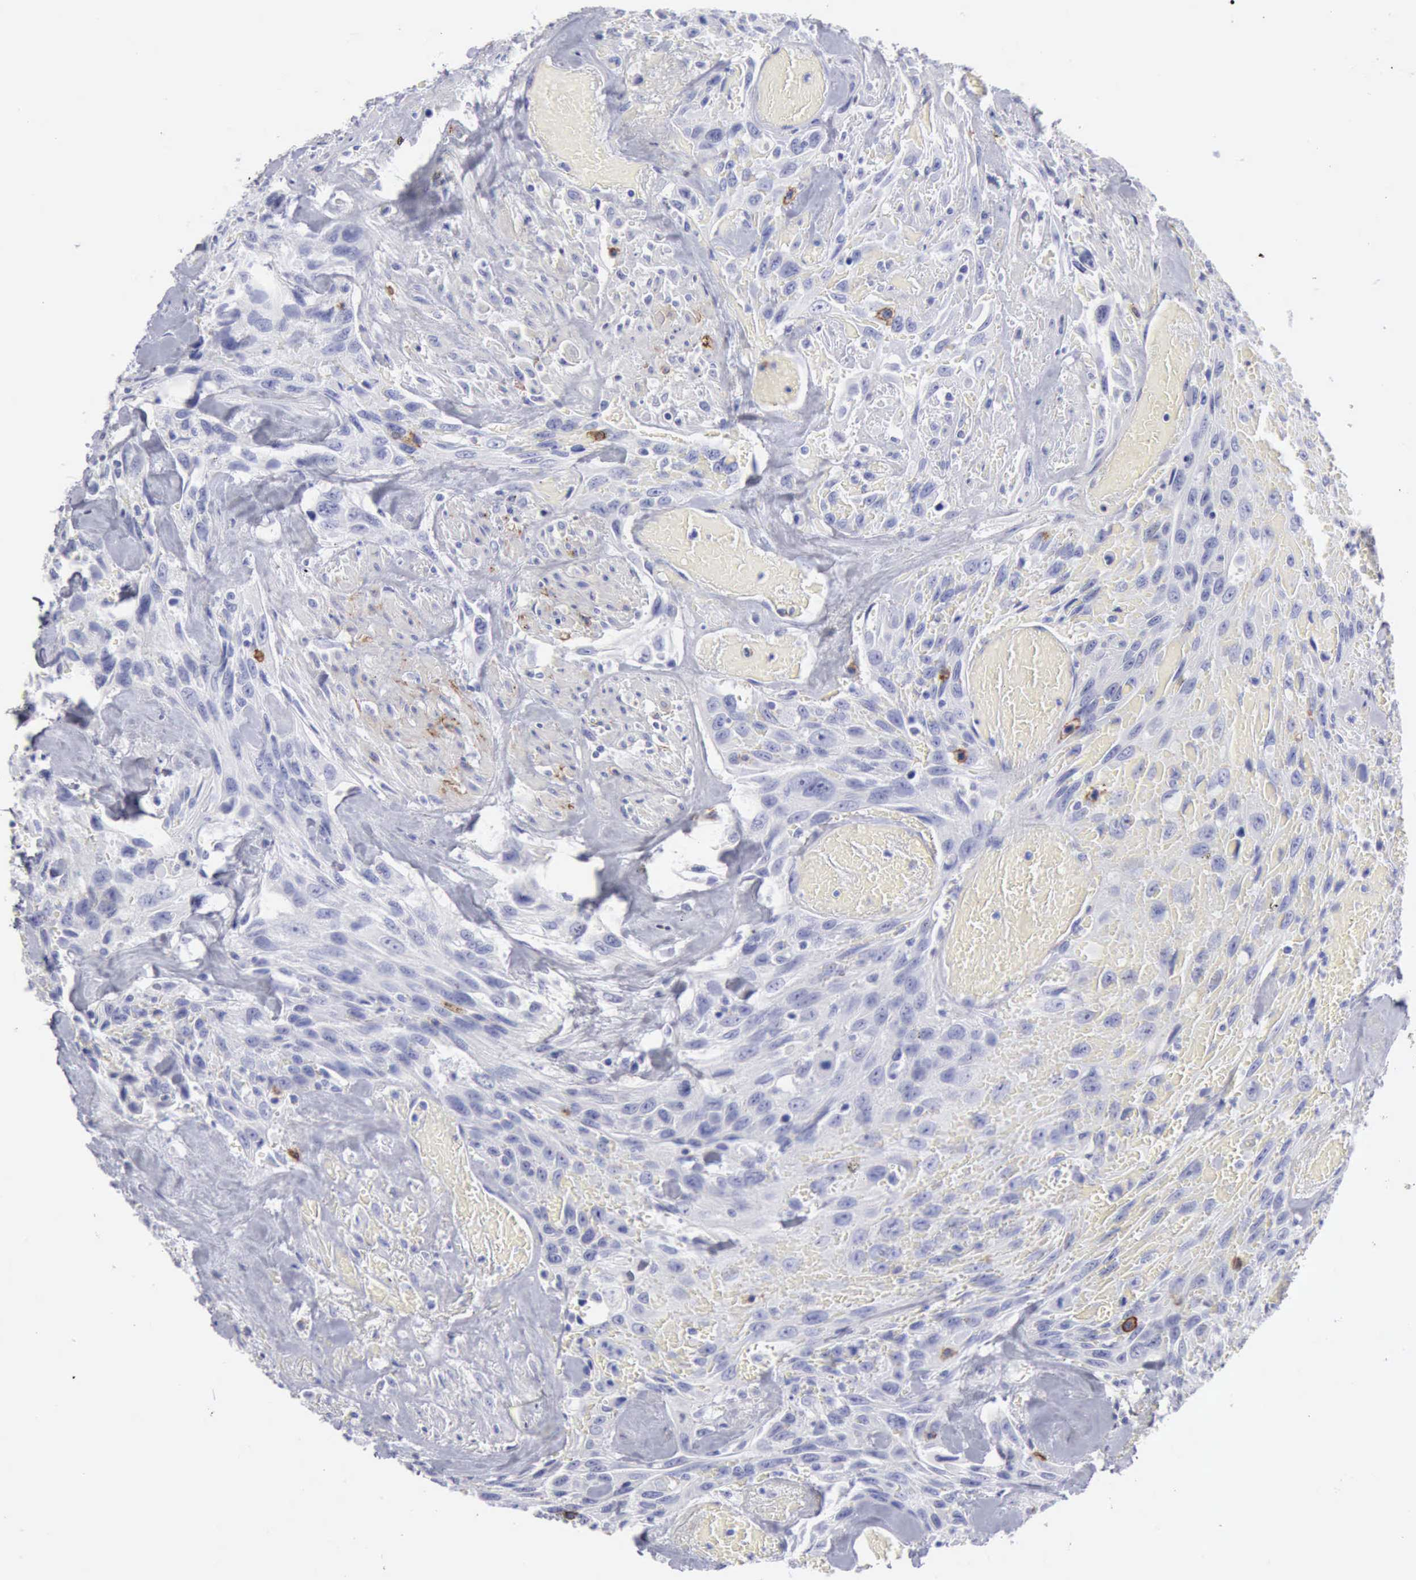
{"staining": {"intensity": "moderate", "quantity": "<25%", "location": "cytoplasmic/membranous"}, "tissue": "urothelial cancer", "cell_type": "Tumor cells", "image_type": "cancer", "snomed": [{"axis": "morphology", "description": "Urothelial carcinoma, High grade"}, {"axis": "topography", "description": "Urinary bladder"}], "caption": "Urothelial carcinoma (high-grade) stained with DAB IHC displays low levels of moderate cytoplasmic/membranous staining in about <25% of tumor cells.", "gene": "NCAM1", "patient": {"sex": "female", "age": 84}}